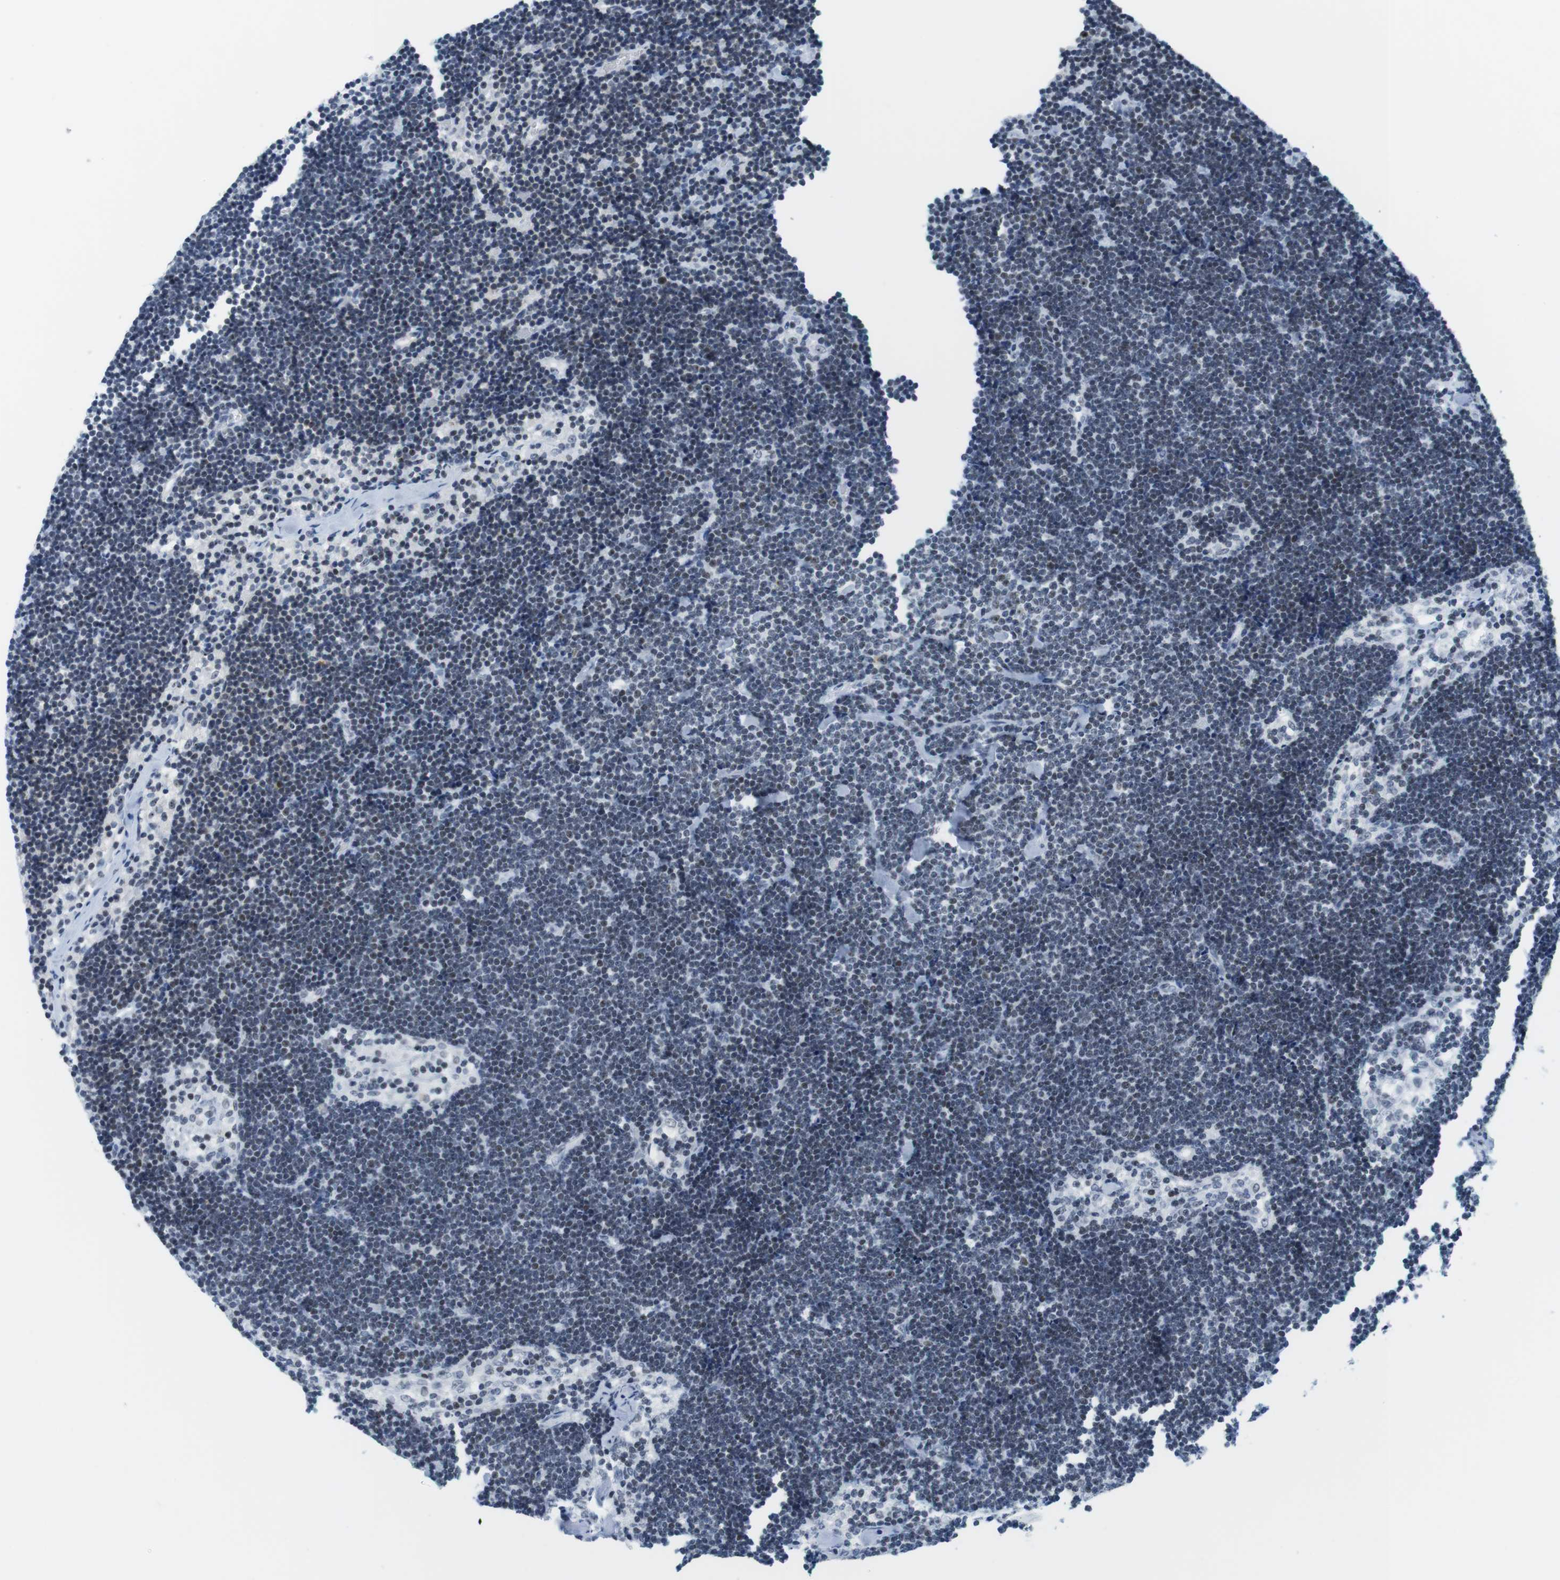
{"staining": {"intensity": "moderate", "quantity": "25%-75%", "location": "nuclear"}, "tissue": "lymph node", "cell_type": "Germinal center cells", "image_type": "normal", "snomed": [{"axis": "morphology", "description": "Normal tissue, NOS"}, {"axis": "topography", "description": "Lymph node"}], "caption": "Moderate nuclear expression is identified in about 25%-75% of germinal center cells in benign lymph node. The staining was performed using DAB, with brown indicating positive protein expression. Nuclei are stained blue with hematoxylin.", "gene": "NIFK", "patient": {"sex": "male", "age": 63}}